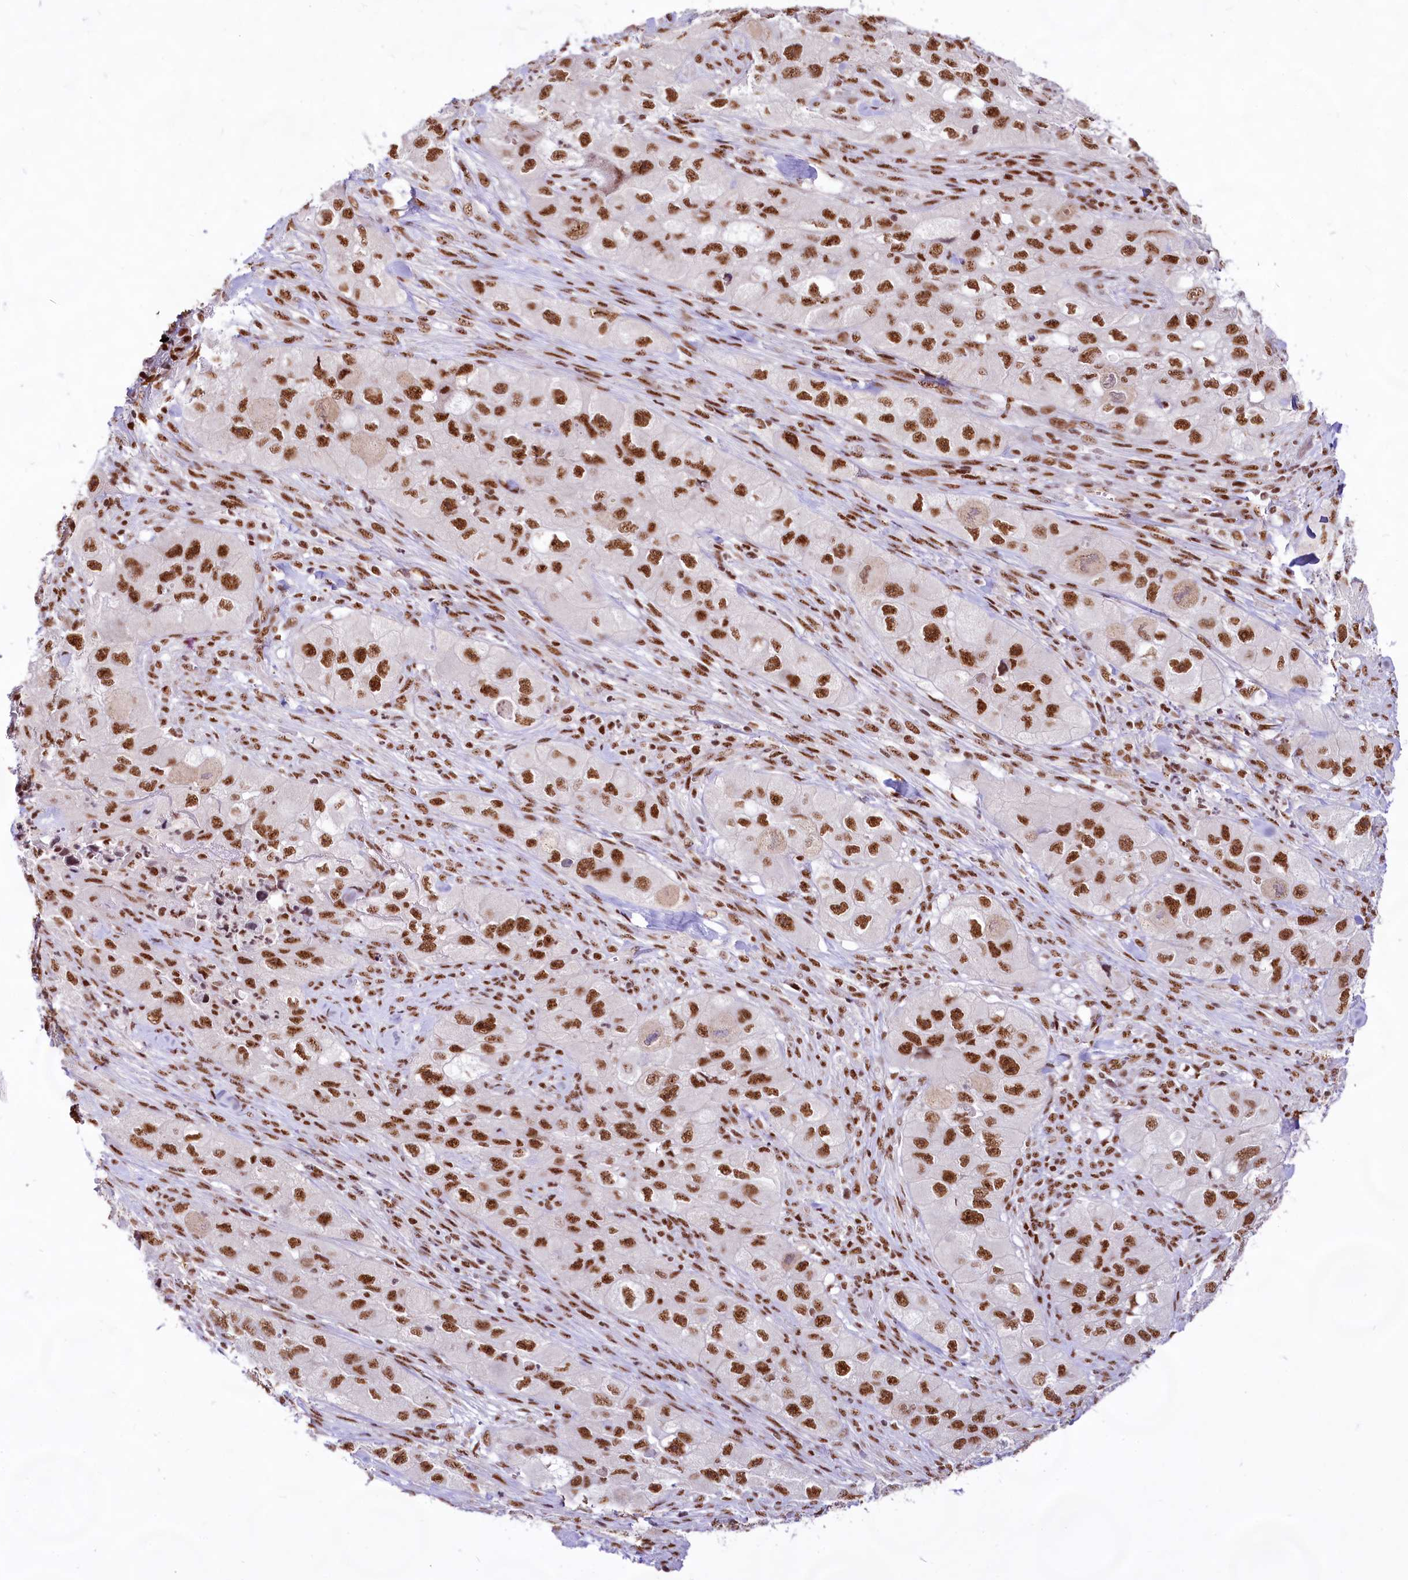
{"staining": {"intensity": "strong", "quantity": ">75%", "location": "nuclear"}, "tissue": "skin cancer", "cell_type": "Tumor cells", "image_type": "cancer", "snomed": [{"axis": "morphology", "description": "Squamous cell carcinoma, NOS"}, {"axis": "topography", "description": "Skin"}, {"axis": "topography", "description": "Subcutis"}], "caption": "Immunohistochemistry staining of skin squamous cell carcinoma, which displays high levels of strong nuclear positivity in about >75% of tumor cells indicating strong nuclear protein staining. The staining was performed using DAB (3,3'-diaminobenzidine) (brown) for protein detection and nuclei were counterstained in hematoxylin (blue).", "gene": "HIRA", "patient": {"sex": "male", "age": 73}}